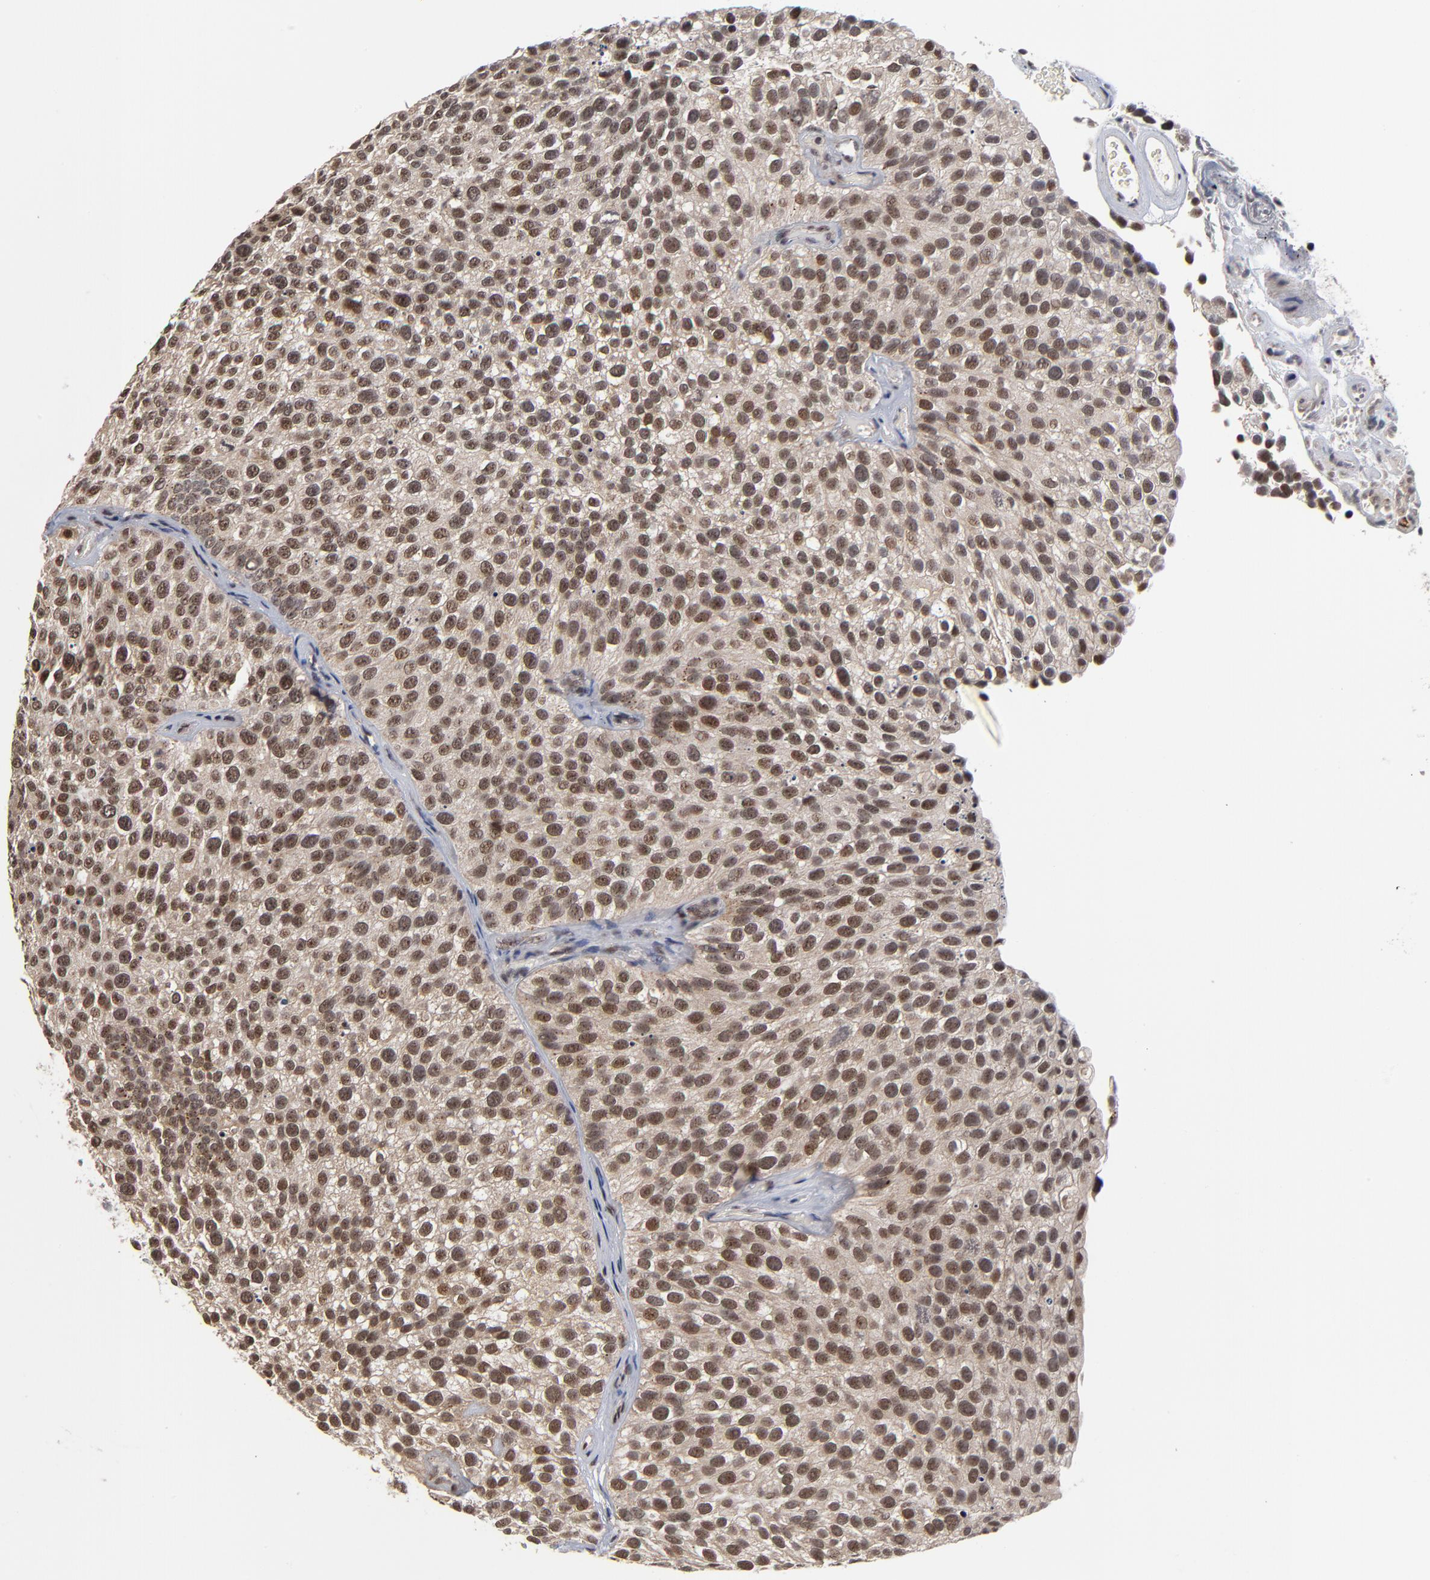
{"staining": {"intensity": "moderate", "quantity": ">75%", "location": "nuclear"}, "tissue": "urothelial cancer", "cell_type": "Tumor cells", "image_type": "cancer", "snomed": [{"axis": "morphology", "description": "Urothelial carcinoma, High grade"}, {"axis": "topography", "description": "Urinary bladder"}], "caption": "Brown immunohistochemical staining in urothelial cancer reveals moderate nuclear positivity in about >75% of tumor cells.", "gene": "ZNF419", "patient": {"sex": "male", "age": 72}}